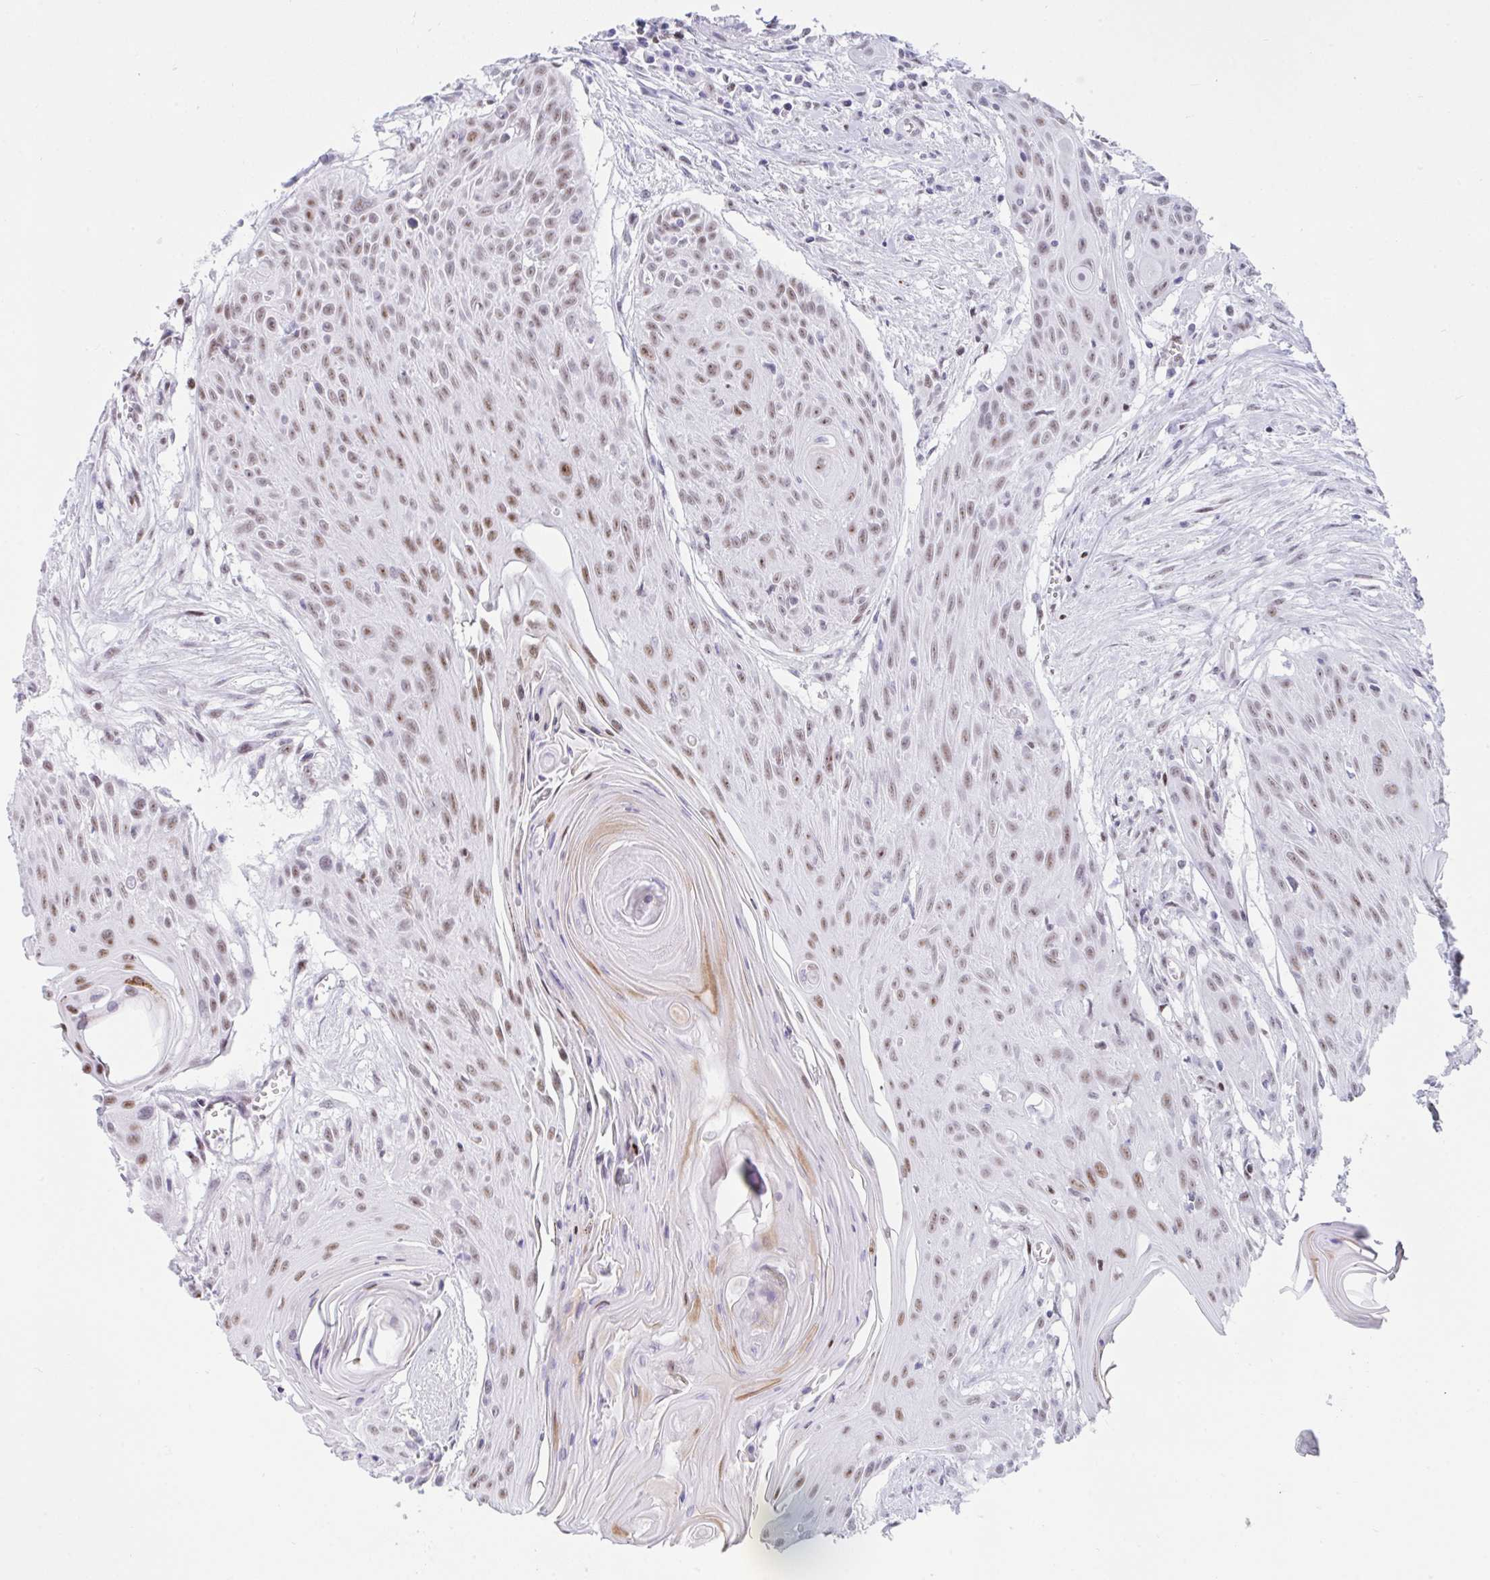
{"staining": {"intensity": "moderate", "quantity": ">75%", "location": "nuclear"}, "tissue": "head and neck cancer", "cell_type": "Tumor cells", "image_type": "cancer", "snomed": [{"axis": "morphology", "description": "Squamous cell carcinoma, NOS"}, {"axis": "topography", "description": "Lymph node"}, {"axis": "topography", "description": "Salivary gland"}, {"axis": "topography", "description": "Head-Neck"}], "caption": "Head and neck cancer (squamous cell carcinoma) was stained to show a protein in brown. There is medium levels of moderate nuclear positivity in about >75% of tumor cells.", "gene": "IKZF2", "patient": {"sex": "female", "age": 74}}